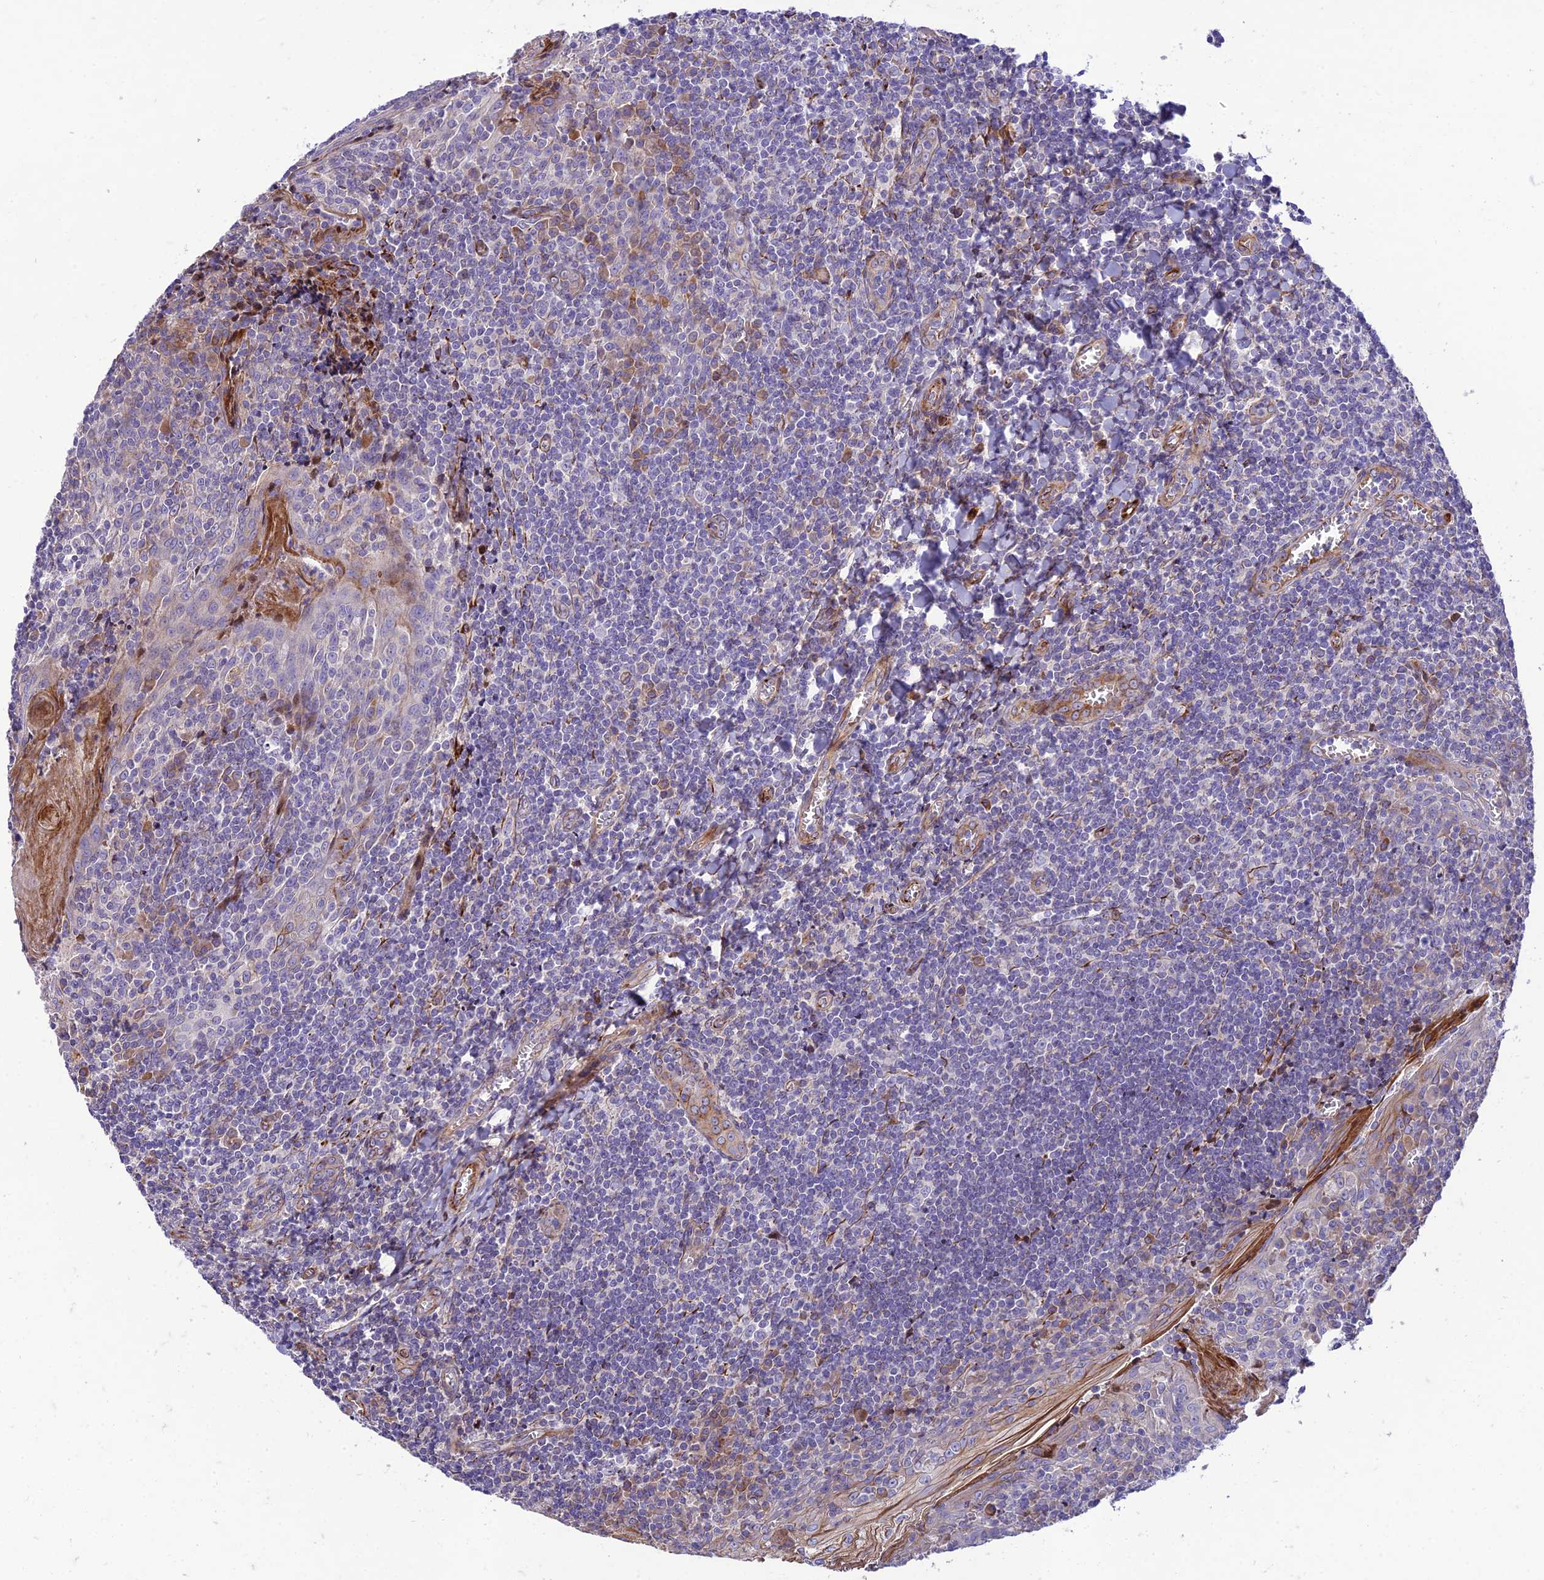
{"staining": {"intensity": "negative", "quantity": "none", "location": "none"}, "tissue": "tonsil", "cell_type": "Germinal center cells", "image_type": "normal", "snomed": [{"axis": "morphology", "description": "Normal tissue, NOS"}, {"axis": "topography", "description": "Tonsil"}], "caption": "The IHC image has no significant staining in germinal center cells of tonsil. (IHC, brightfield microscopy, high magnification).", "gene": "SEL1L3", "patient": {"sex": "male", "age": 27}}